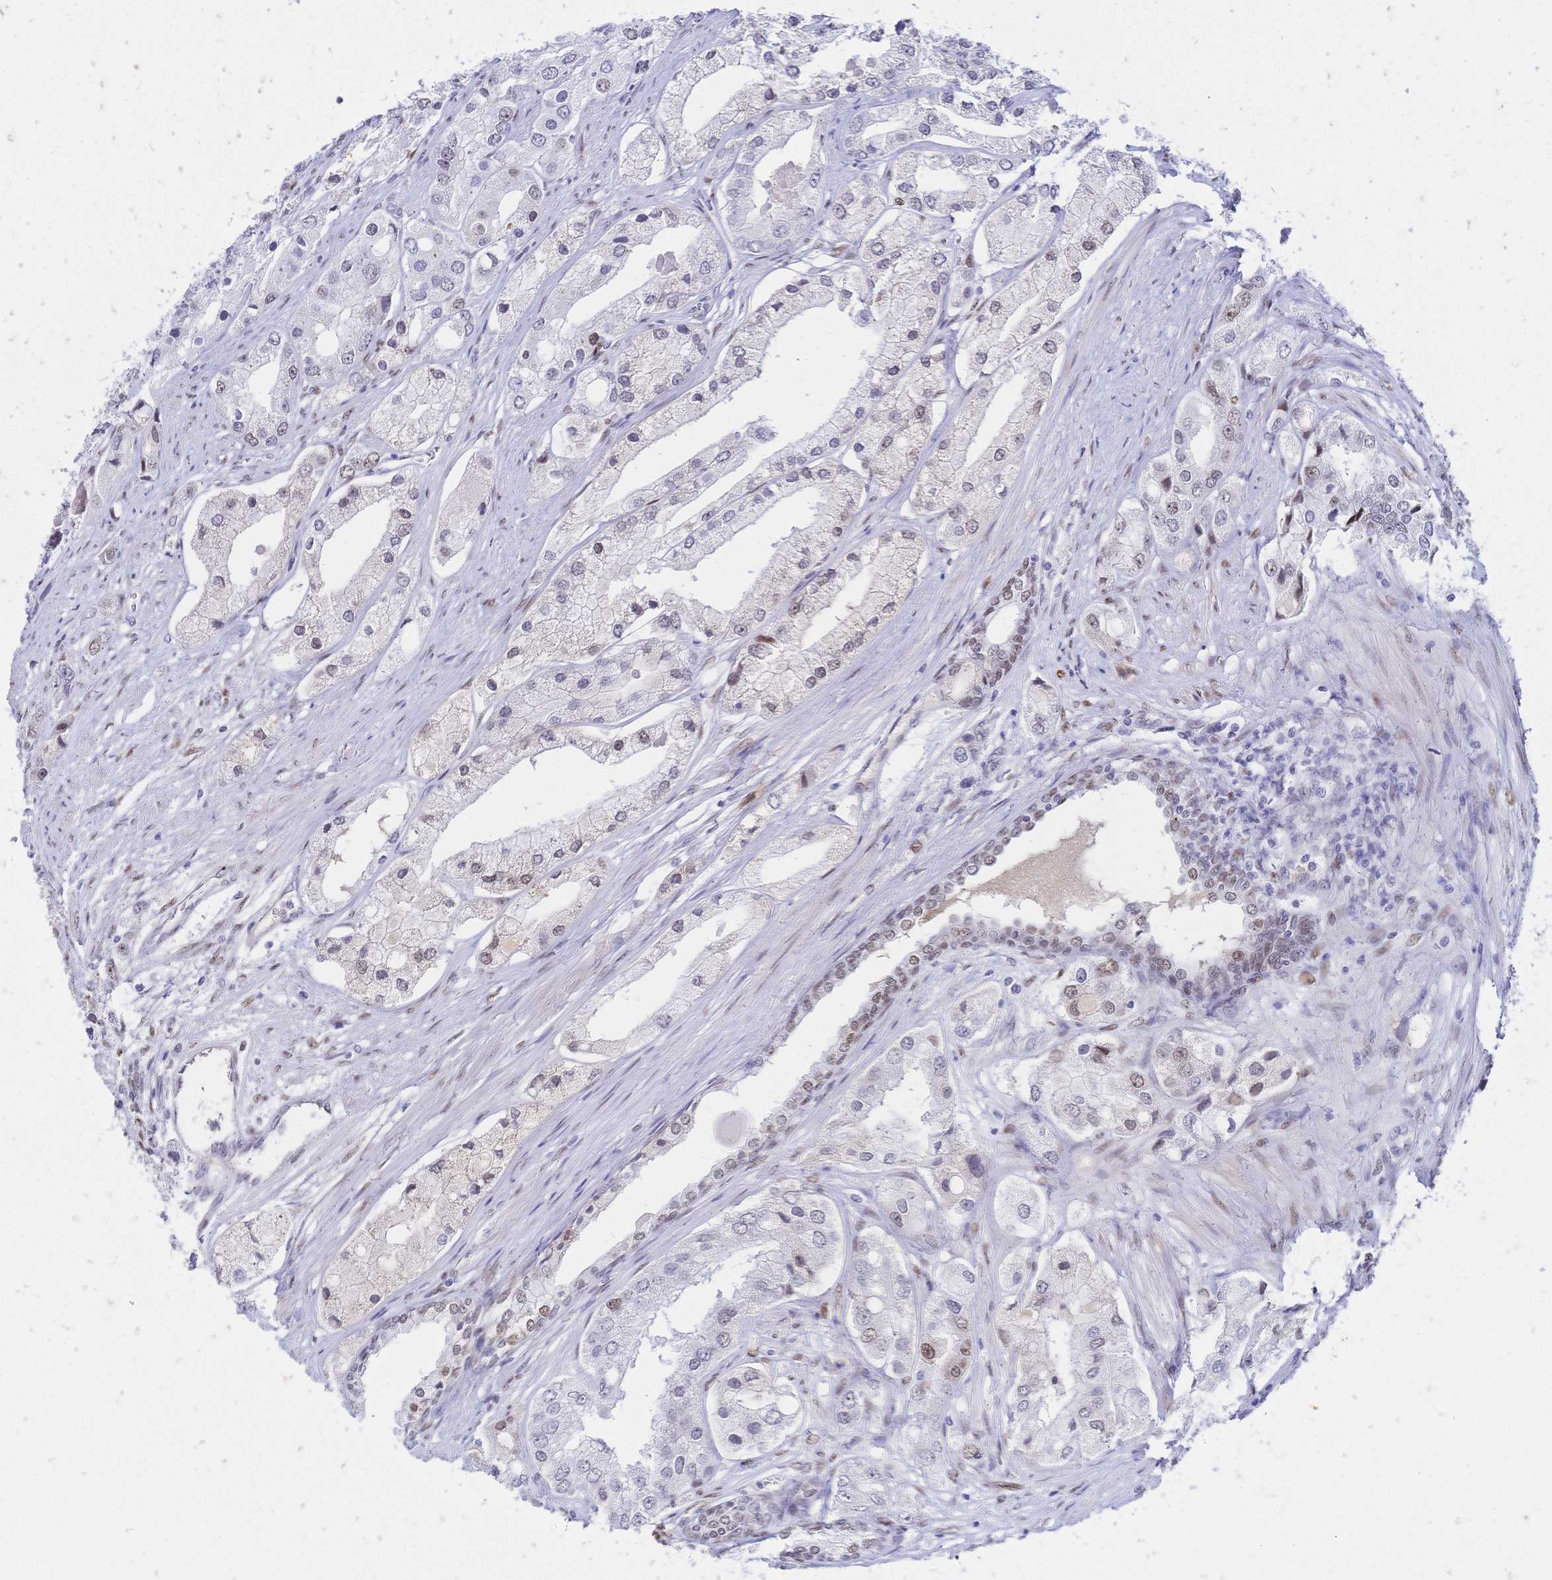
{"staining": {"intensity": "moderate", "quantity": "<25%", "location": "nuclear"}, "tissue": "prostate cancer", "cell_type": "Tumor cells", "image_type": "cancer", "snomed": [{"axis": "morphology", "description": "Adenocarcinoma, Low grade"}, {"axis": "topography", "description": "Prostate"}], "caption": "Prostate cancer tissue displays moderate nuclear positivity in about <25% of tumor cells, visualized by immunohistochemistry.", "gene": "NFIC", "patient": {"sex": "male", "age": 69}}